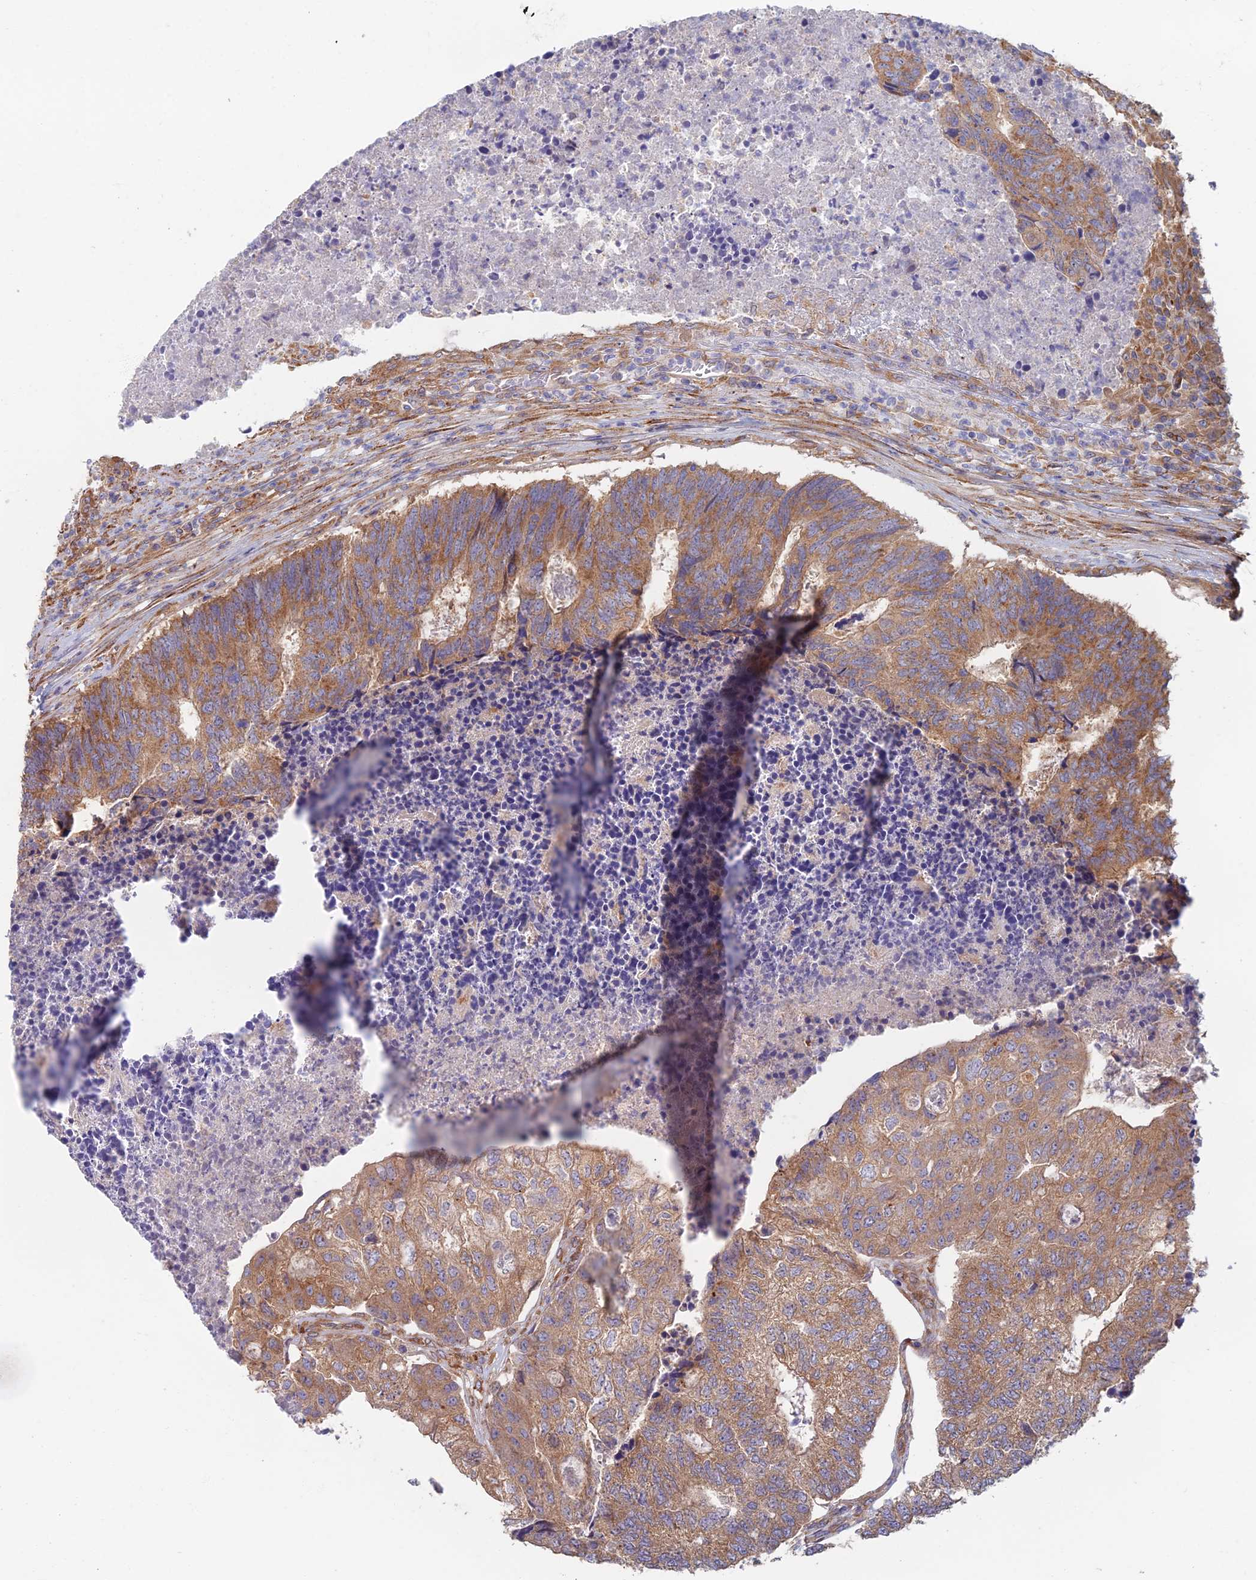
{"staining": {"intensity": "moderate", "quantity": ">75%", "location": "cytoplasmic/membranous"}, "tissue": "colorectal cancer", "cell_type": "Tumor cells", "image_type": "cancer", "snomed": [{"axis": "morphology", "description": "Adenocarcinoma, NOS"}, {"axis": "topography", "description": "Colon"}], "caption": "Immunohistochemistry of human colorectal cancer (adenocarcinoma) demonstrates medium levels of moderate cytoplasmic/membranous expression in about >75% of tumor cells. Ihc stains the protein of interest in brown and the nuclei are stained blue.", "gene": "RBSN", "patient": {"sex": "female", "age": 67}}